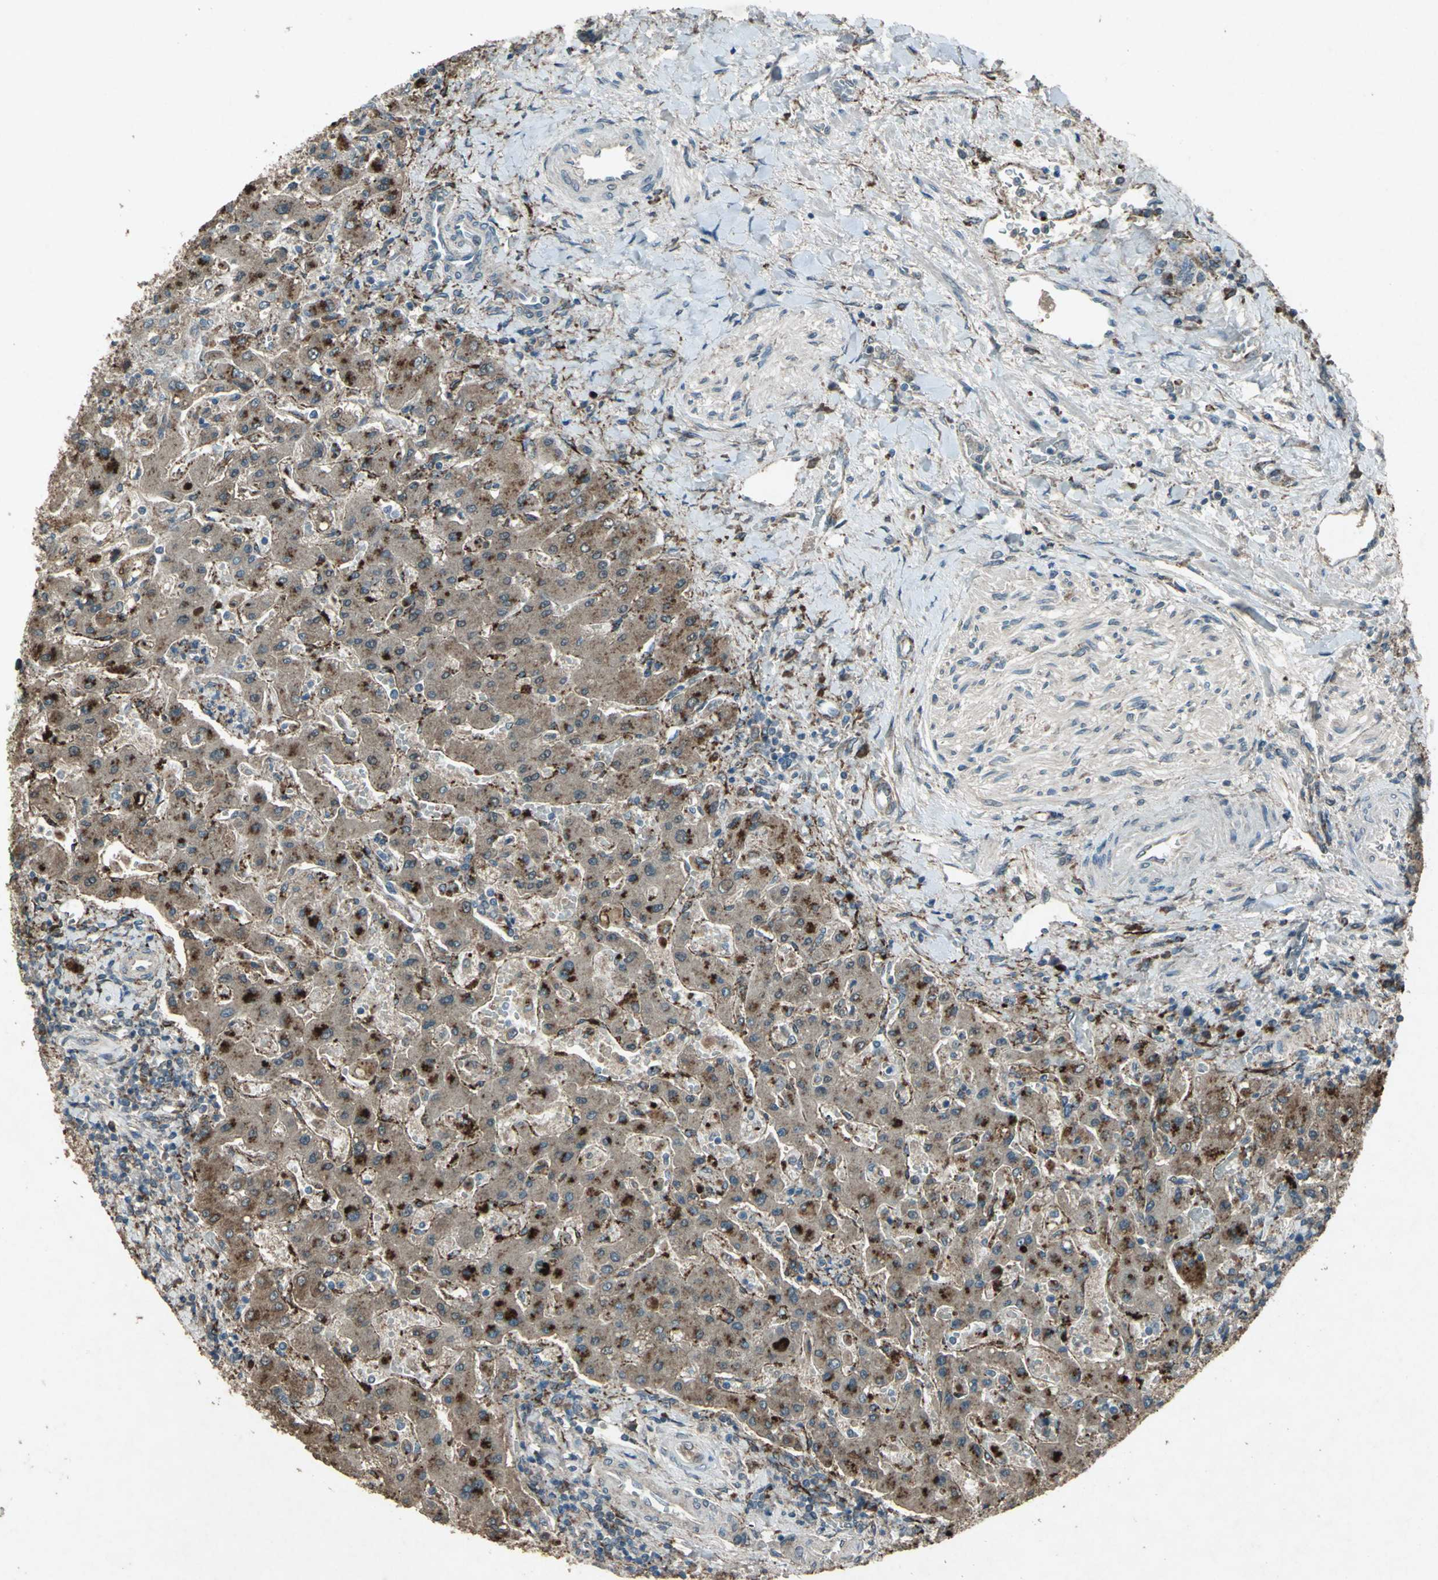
{"staining": {"intensity": "strong", "quantity": "25%-75%", "location": "cytoplasmic/membranous"}, "tissue": "liver cancer", "cell_type": "Tumor cells", "image_type": "cancer", "snomed": [{"axis": "morphology", "description": "Cholangiocarcinoma"}, {"axis": "topography", "description": "Liver"}], "caption": "This photomicrograph reveals liver cancer stained with IHC to label a protein in brown. The cytoplasmic/membranous of tumor cells show strong positivity for the protein. Nuclei are counter-stained blue.", "gene": "SEPTIN4", "patient": {"sex": "male", "age": 50}}